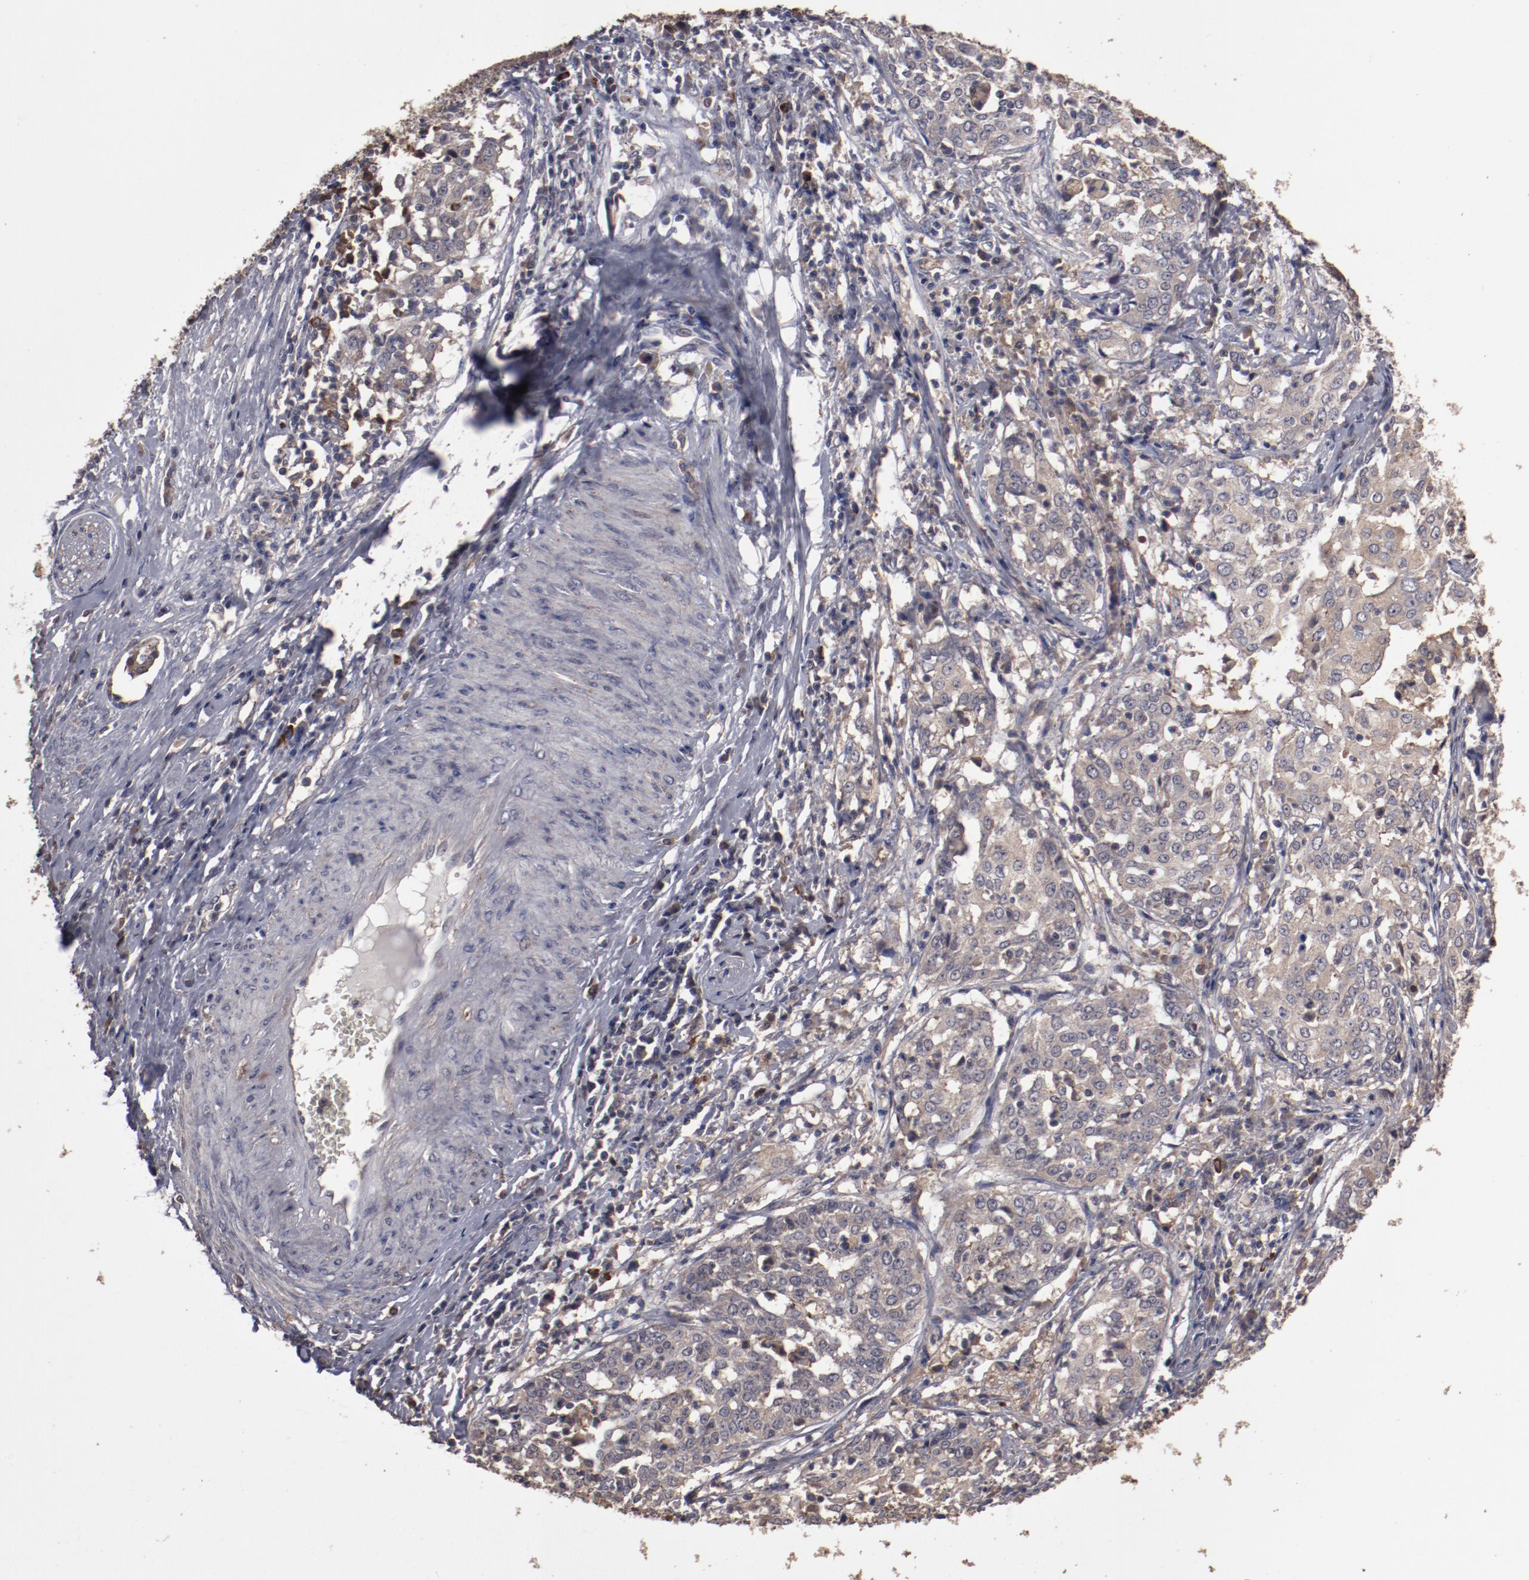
{"staining": {"intensity": "weak", "quantity": "25%-75%", "location": "cytoplasmic/membranous"}, "tissue": "cervical cancer", "cell_type": "Tumor cells", "image_type": "cancer", "snomed": [{"axis": "morphology", "description": "Squamous cell carcinoma, NOS"}, {"axis": "topography", "description": "Cervix"}], "caption": "This photomicrograph displays IHC staining of cervical cancer (squamous cell carcinoma), with low weak cytoplasmic/membranous staining in approximately 25%-75% of tumor cells.", "gene": "LRRC75B", "patient": {"sex": "female", "age": 39}}